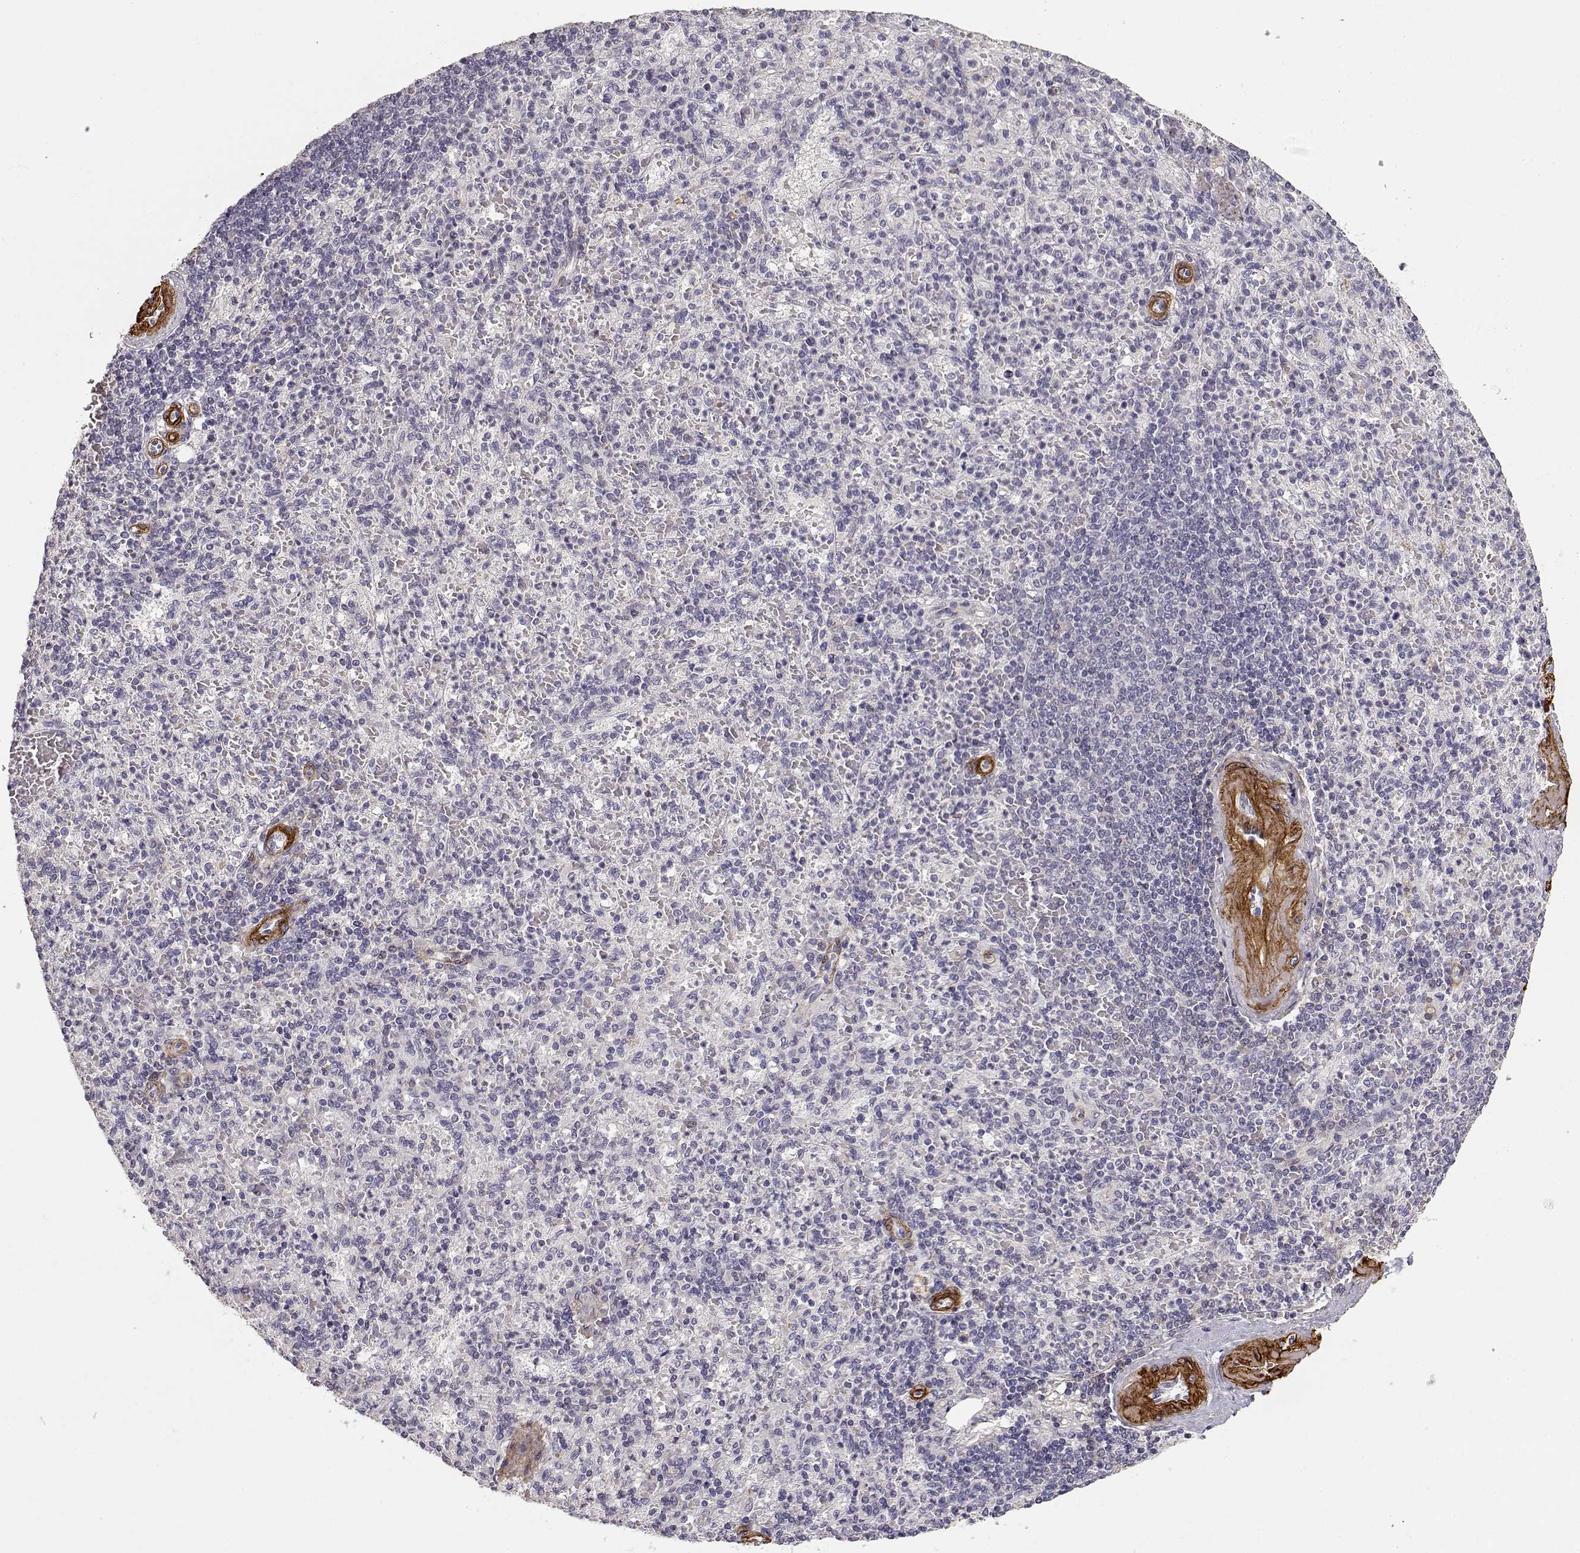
{"staining": {"intensity": "negative", "quantity": "none", "location": "none"}, "tissue": "spleen", "cell_type": "Cells in red pulp", "image_type": "normal", "snomed": [{"axis": "morphology", "description": "Normal tissue, NOS"}, {"axis": "topography", "description": "Spleen"}], "caption": "Histopathology image shows no protein positivity in cells in red pulp of normal spleen. Brightfield microscopy of immunohistochemistry stained with DAB (3,3'-diaminobenzidine) (brown) and hematoxylin (blue), captured at high magnification.", "gene": "LAMA5", "patient": {"sex": "female", "age": 74}}